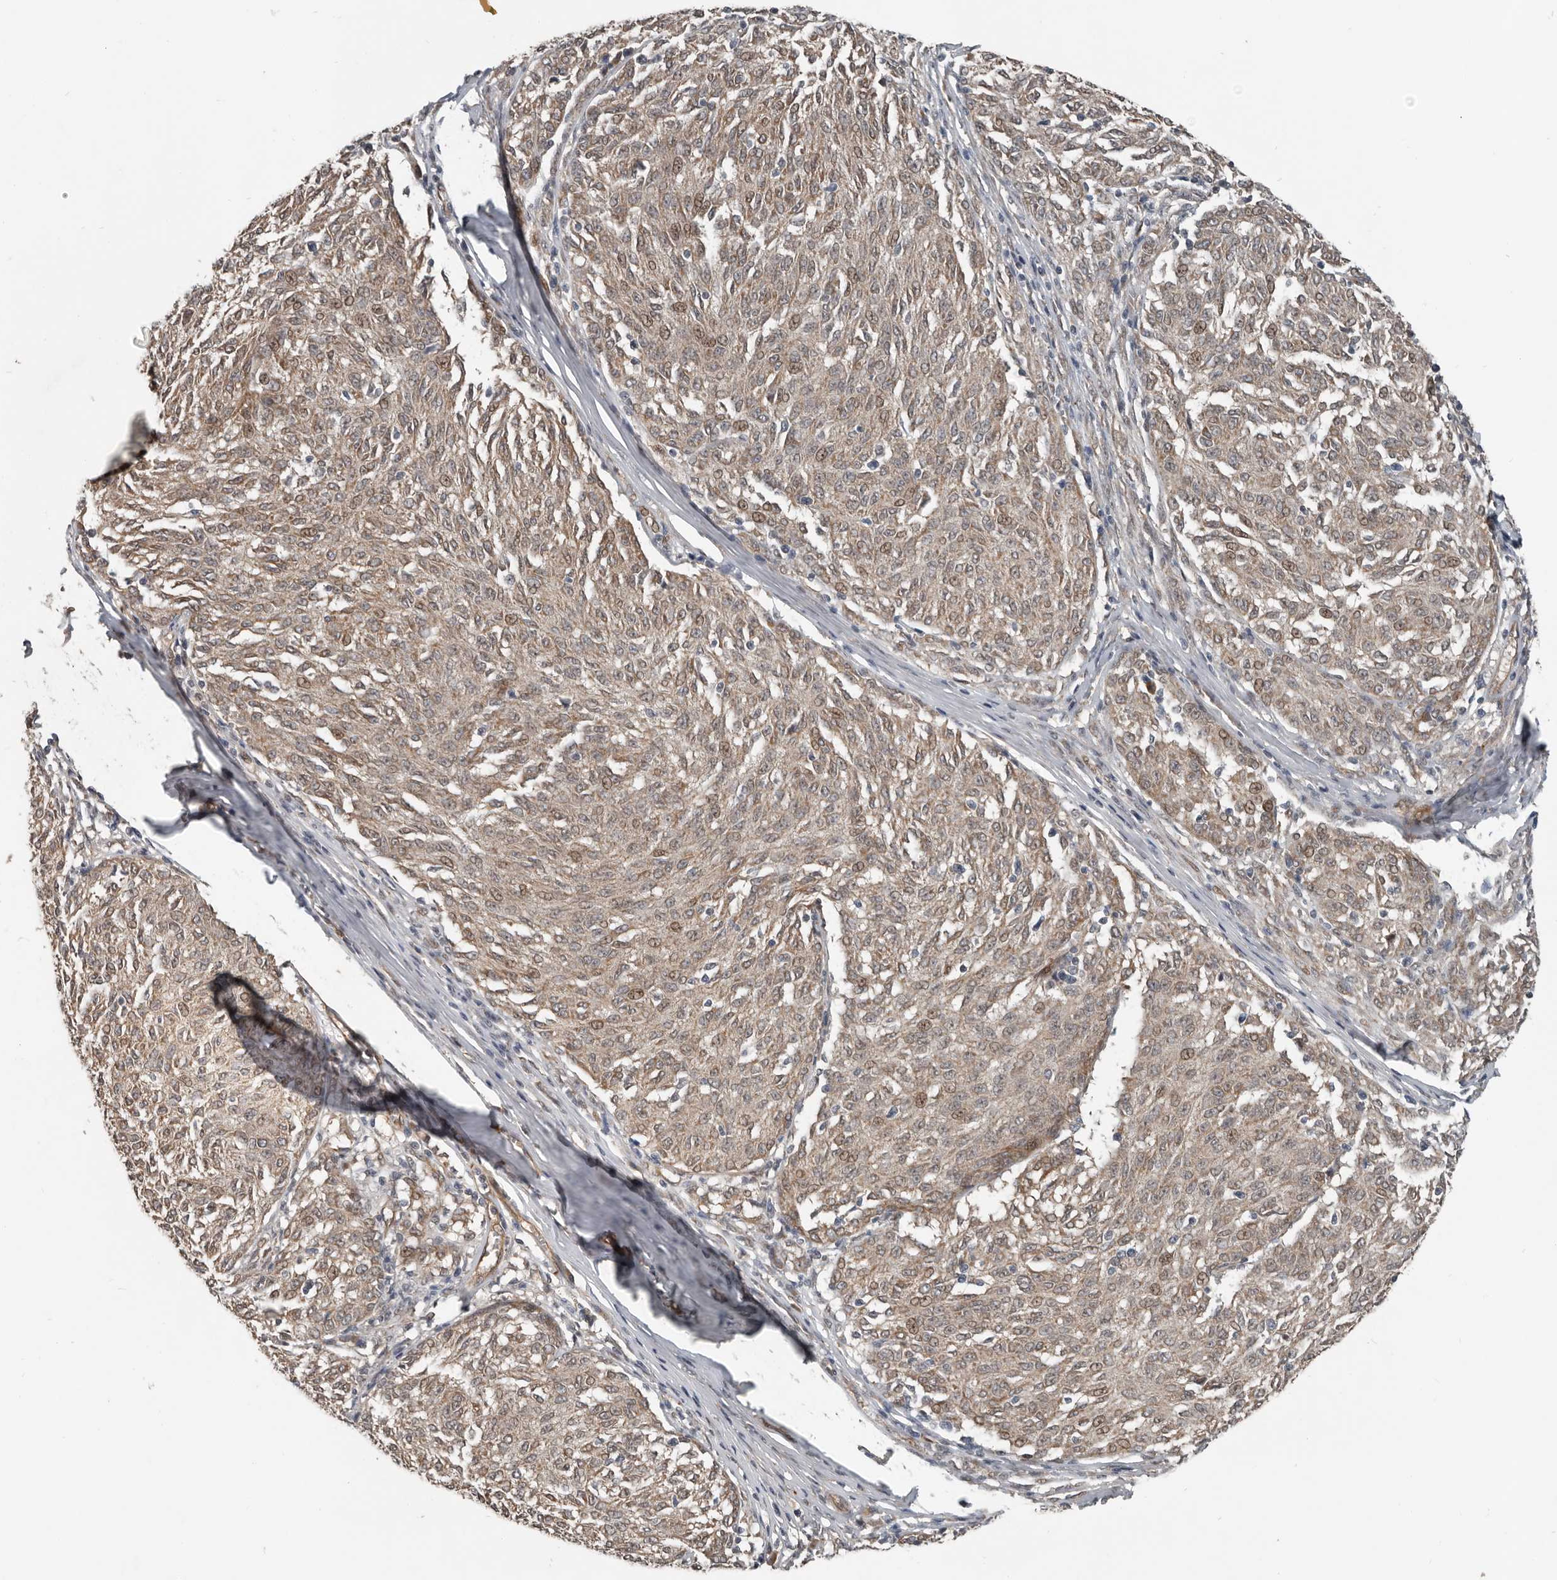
{"staining": {"intensity": "weak", "quantity": ">75%", "location": "cytoplasmic/membranous,nuclear"}, "tissue": "melanoma", "cell_type": "Tumor cells", "image_type": "cancer", "snomed": [{"axis": "morphology", "description": "Malignant melanoma, NOS"}, {"axis": "topography", "description": "Skin"}], "caption": "Melanoma was stained to show a protein in brown. There is low levels of weak cytoplasmic/membranous and nuclear staining in approximately >75% of tumor cells.", "gene": "YOD1", "patient": {"sex": "female", "age": 72}}